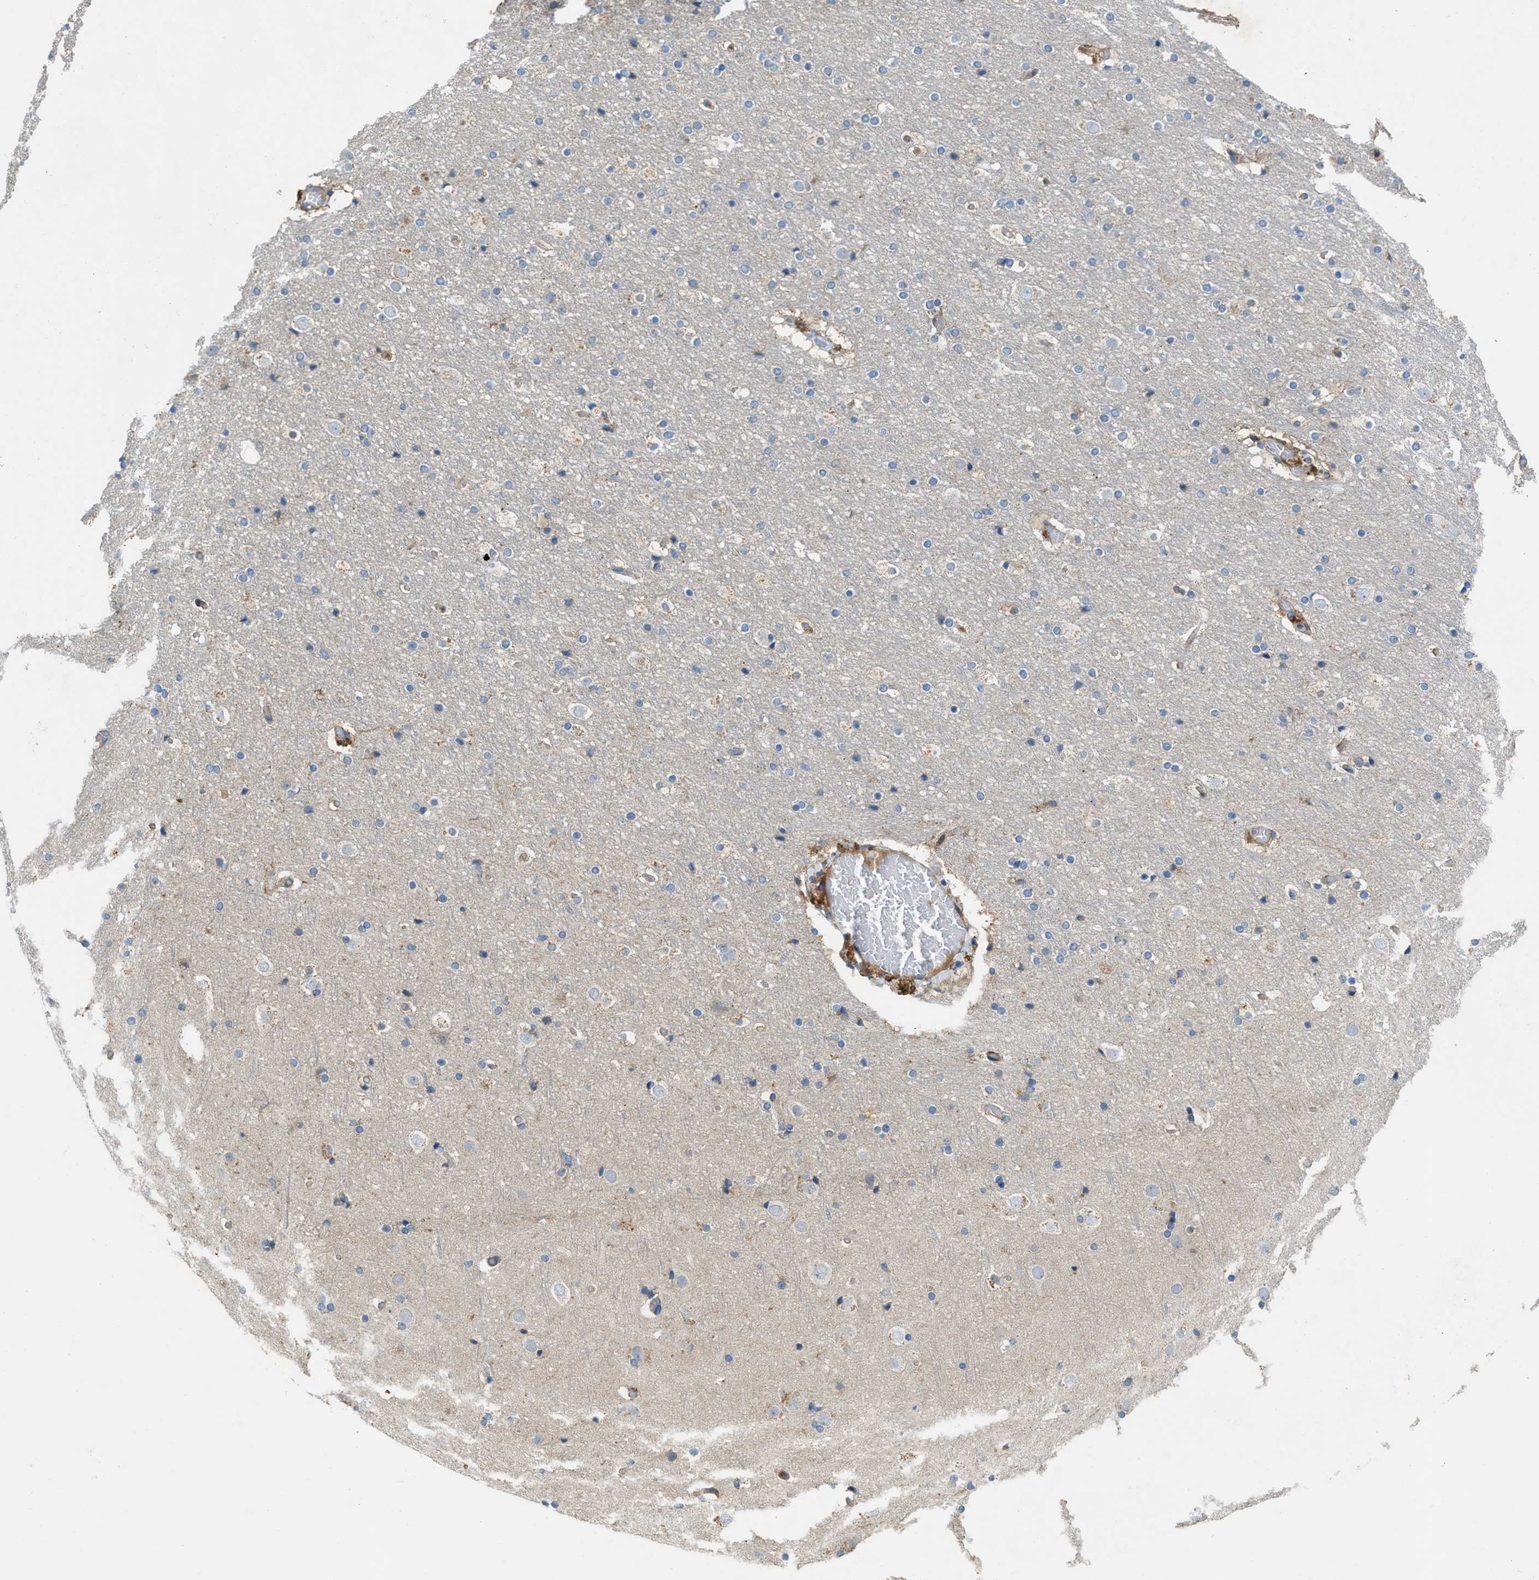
{"staining": {"intensity": "weak", "quantity": "25%-75%", "location": "cytoplasmic/membranous"}, "tissue": "cerebral cortex", "cell_type": "Endothelial cells", "image_type": "normal", "snomed": [{"axis": "morphology", "description": "Normal tissue, NOS"}, {"axis": "topography", "description": "Cerebral cortex"}], "caption": "Endothelial cells display weak cytoplasmic/membranous positivity in about 25%-75% of cells in benign cerebral cortex. (Brightfield microscopy of DAB IHC at high magnification).", "gene": "TMEM68", "patient": {"sex": "male", "age": 57}}